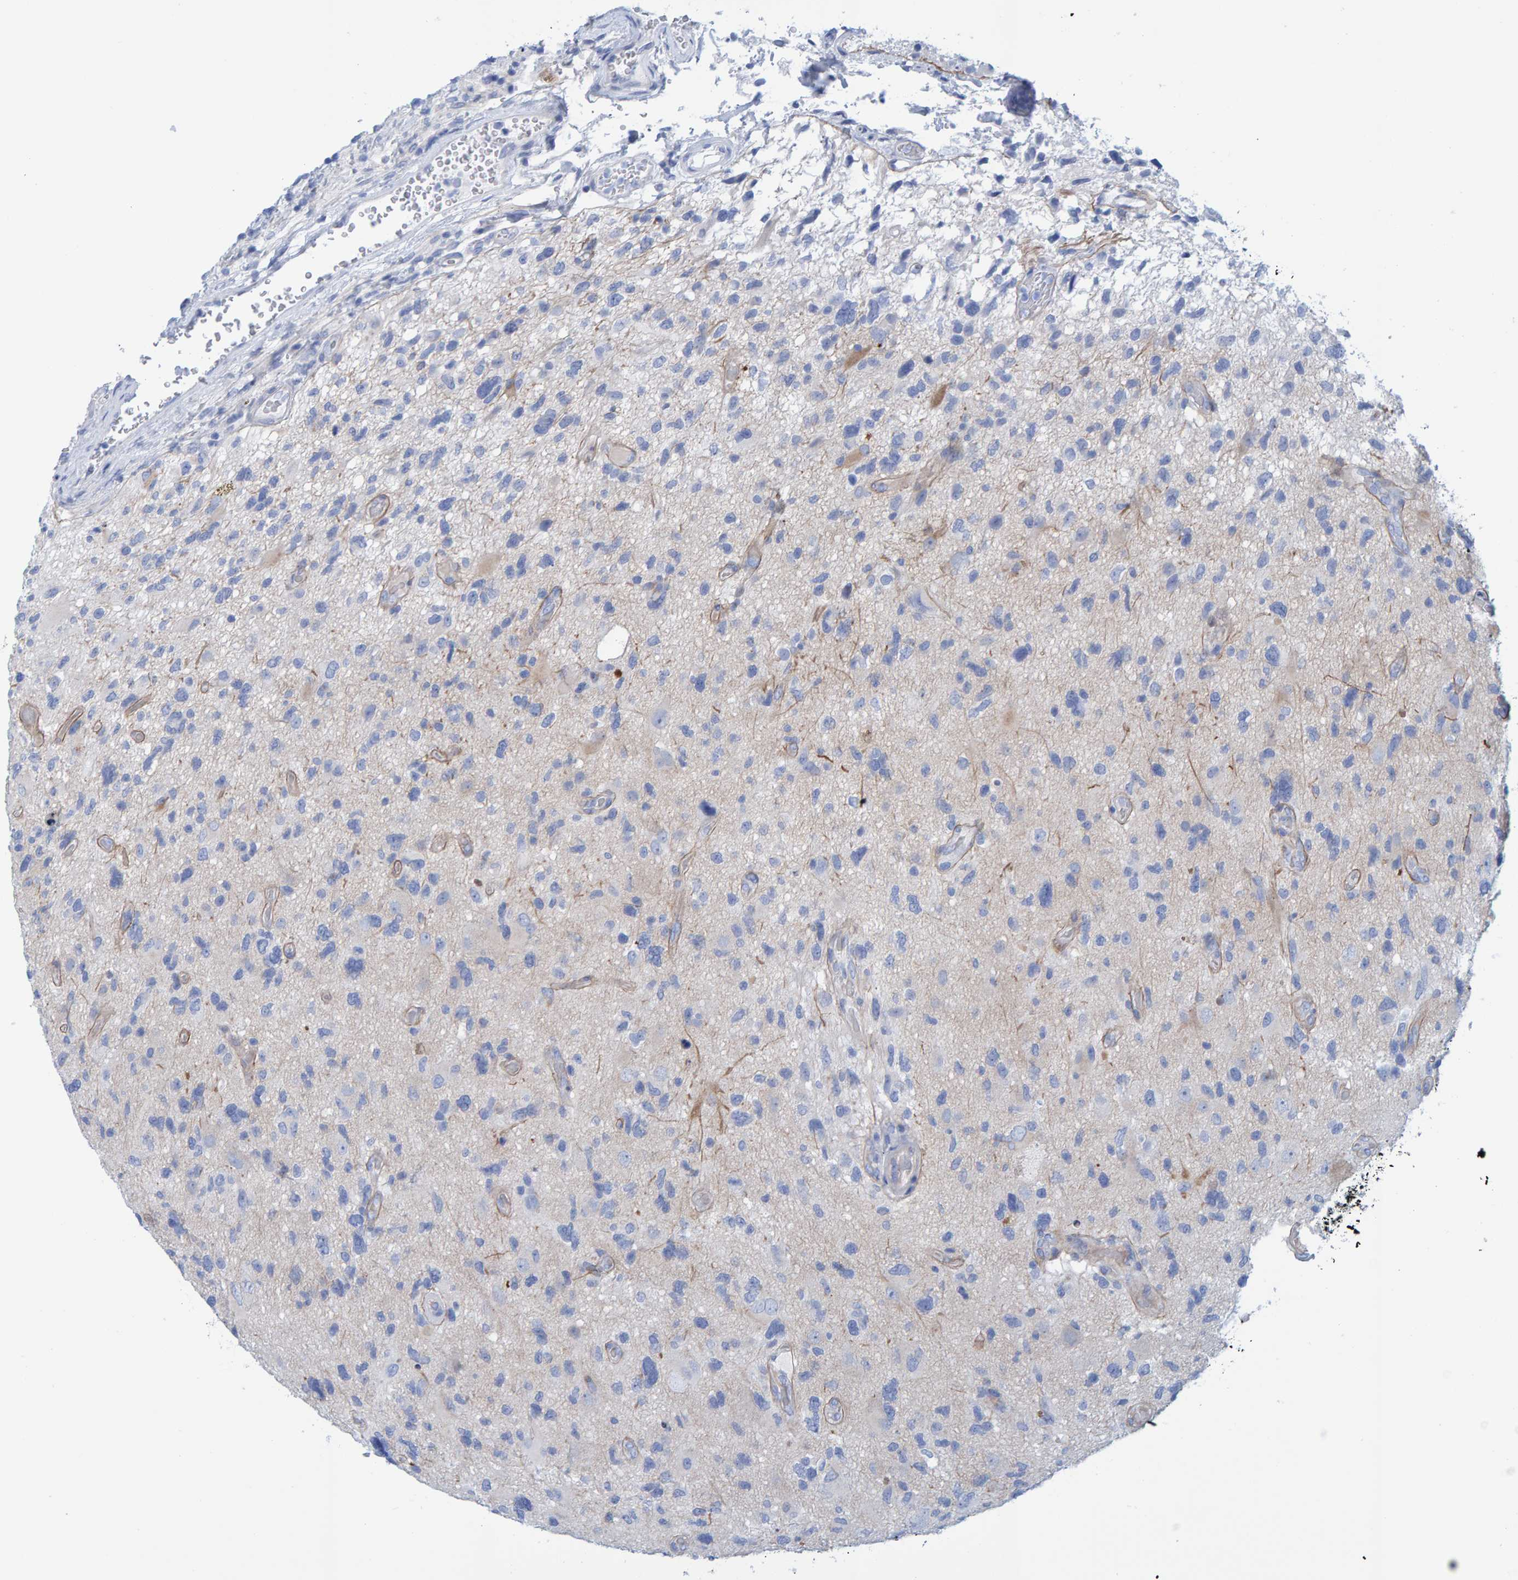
{"staining": {"intensity": "negative", "quantity": "none", "location": "none"}, "tissue": "glioma", "cell_type": "Tumor cells", "image_type": "cancer", "snomed": [{"axis": "morphology", "description": "Glioma, malignant, High grade"}, {"axis": "topography", "description": "Brain"}], "caption": "Glioma was stained to show a protein in brown. There is no significant positivity in tumor cells.", "gene": "JAKMIP3", "patient": {"sex": "male", "age": 33}}